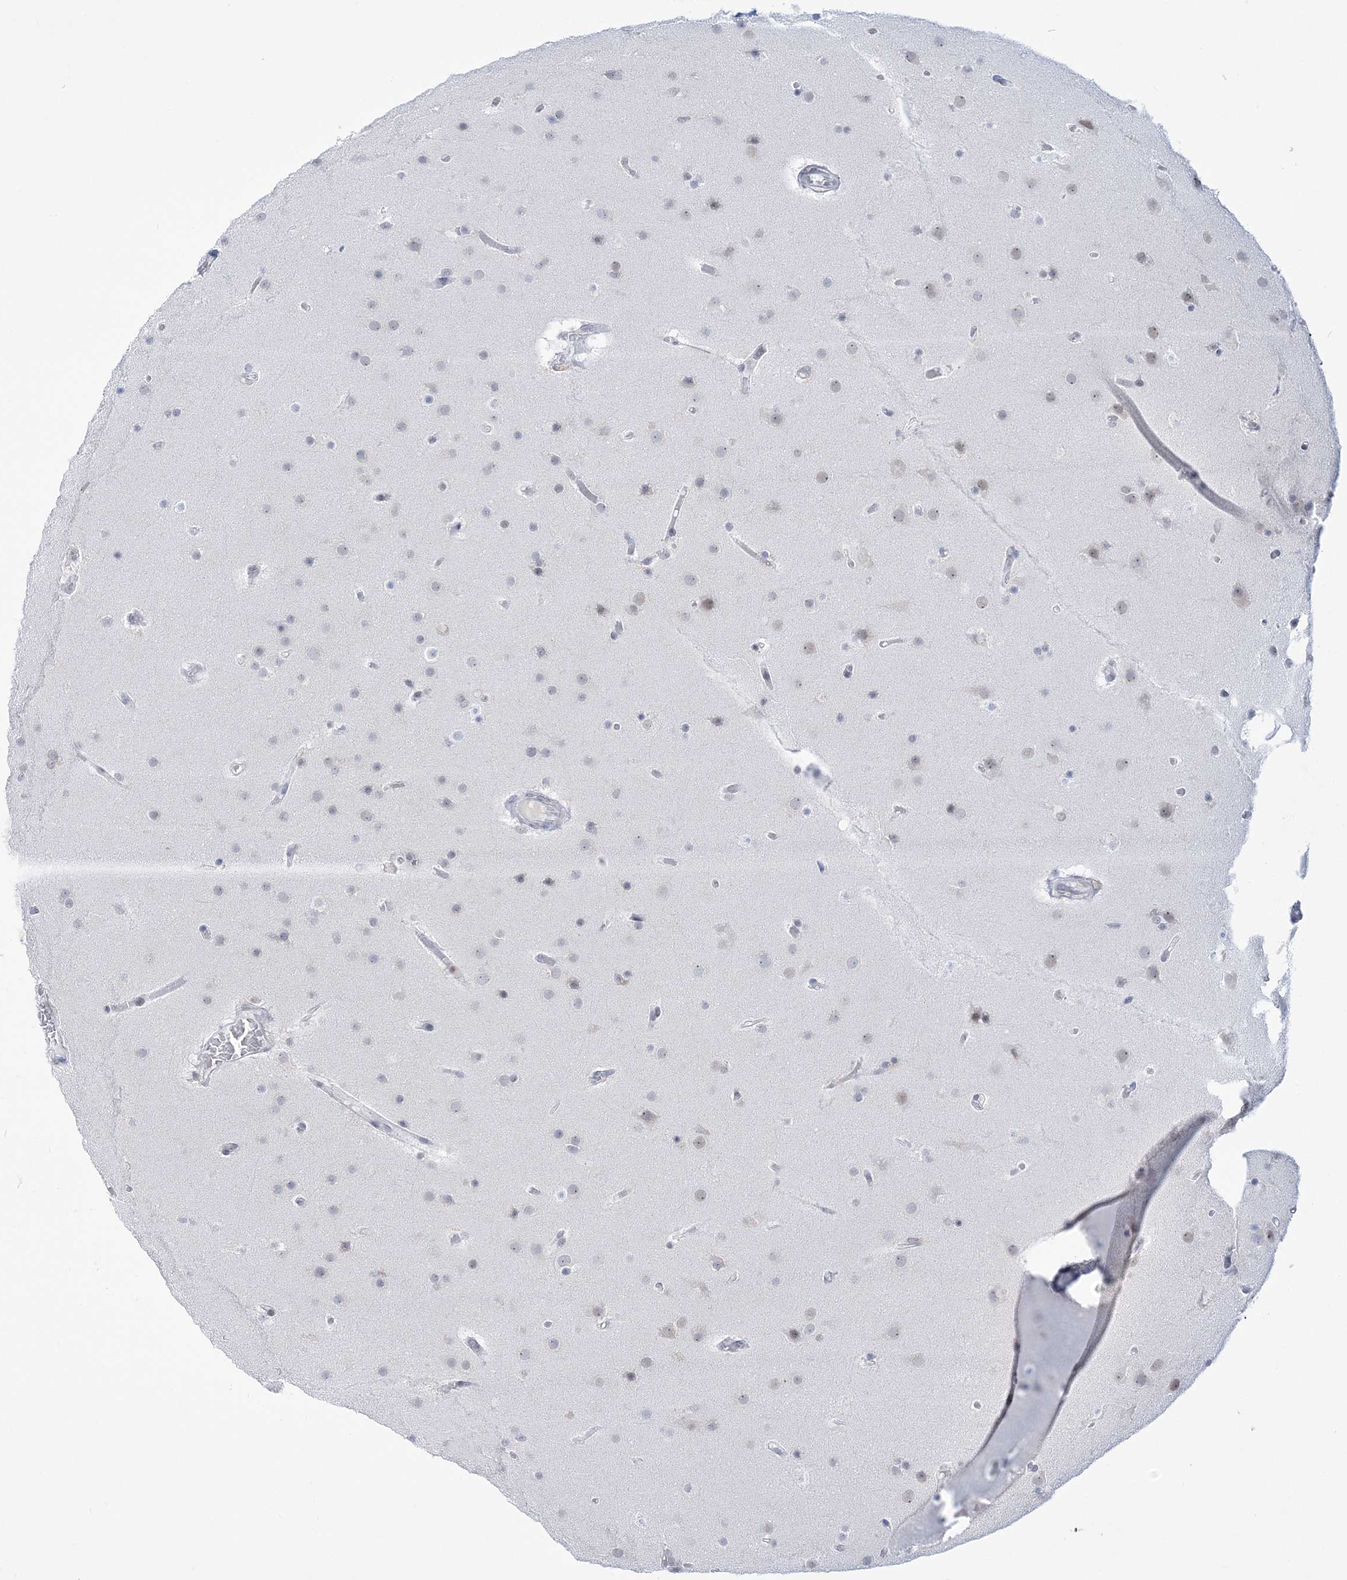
{"staining": {"intensity": "weak", "quantity": "<25%", "location": "nuclear"}, "tissue": "glioma", "cell_type": "Tumor cells", "image_type": "cancer", "snomed": [{"axis": "morphology", "description": "Glioma, malignant, High grade"}, {"axis": "topography", "description": "Cerebral cortex"}], "caption": "A micrograph of human malignant high-grade glioma is negative for staining in tumor cells.", "gene": "DDX21", "patient": {"sex": "female", "age": 36}}